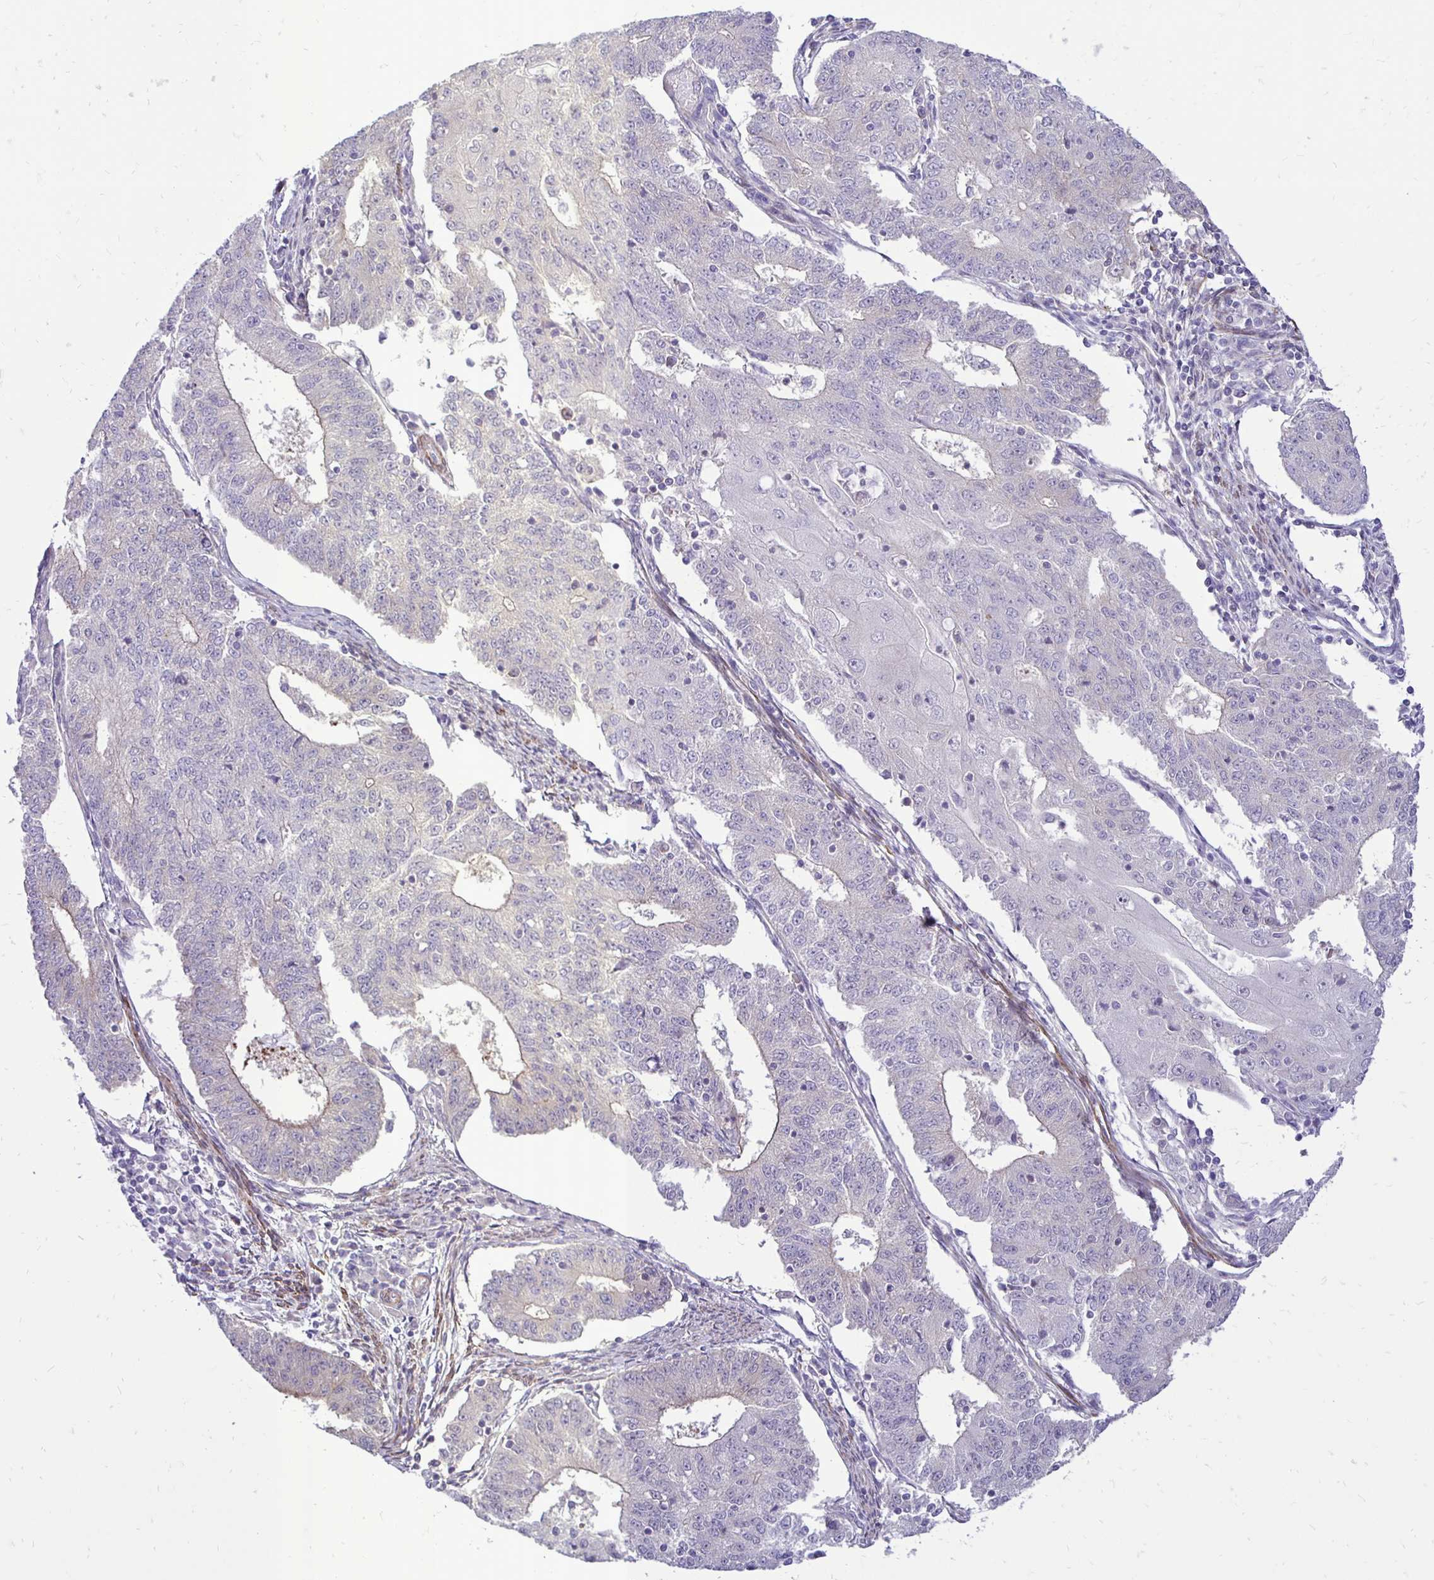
{"staining": {"intensity": "negative", "quantity": "none", "location": "none"}, "tissue": "endometrial cancer", "cell_type": "Tumor cells", "image_type": "cancer", "snomed": [{"axis": "morphology", "description": "Adenocarcinoma, NOS"}, {"axis": "topography", "description": "Endometrium"}], "caption": "Human adenocarcinoma (endometrial) stained for a protein using IHC exhibits no positivity in tumor cells.", "gene": "CTPS1", "patient": {"sex": "female", "age": 56}}